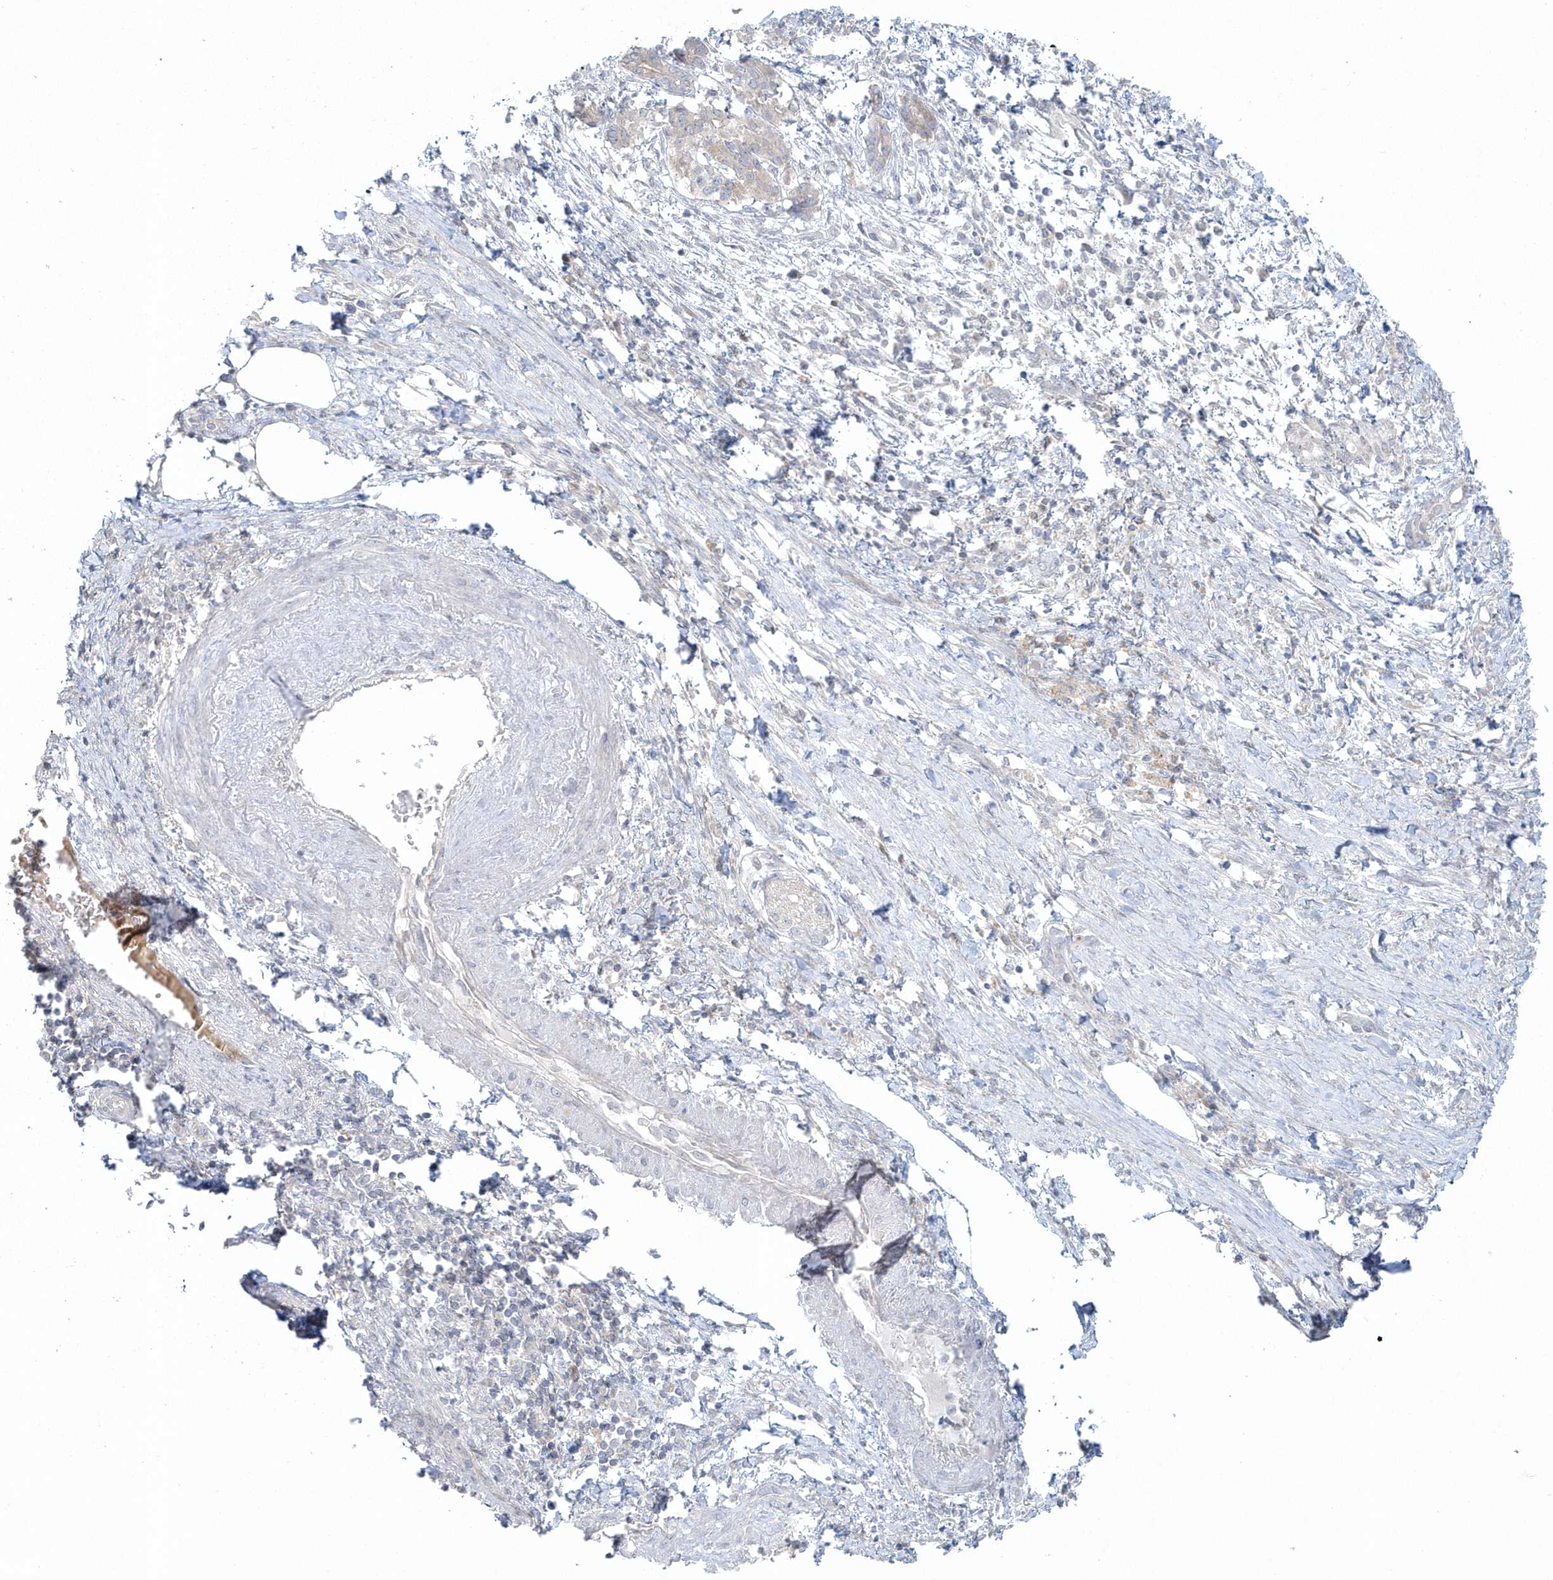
{"staining": {"intensity": "negative", "quantity": "none", "location": "none"}, "tissue": "pancreatic cancer", "cell_type": "Tumor cells", "image_type": "cancer", "snomed": [{"axis": "morphology", "description": "Adenocarcinoma, NOS"}, {"axis": "topography", "description": "Pancreas"}], "caption": "Tumor cells show no significant positivity in adenocarcinoma (pancreatic).", "gene": "BLTP3A", "patient": {"sex": "female", "age": 55}}